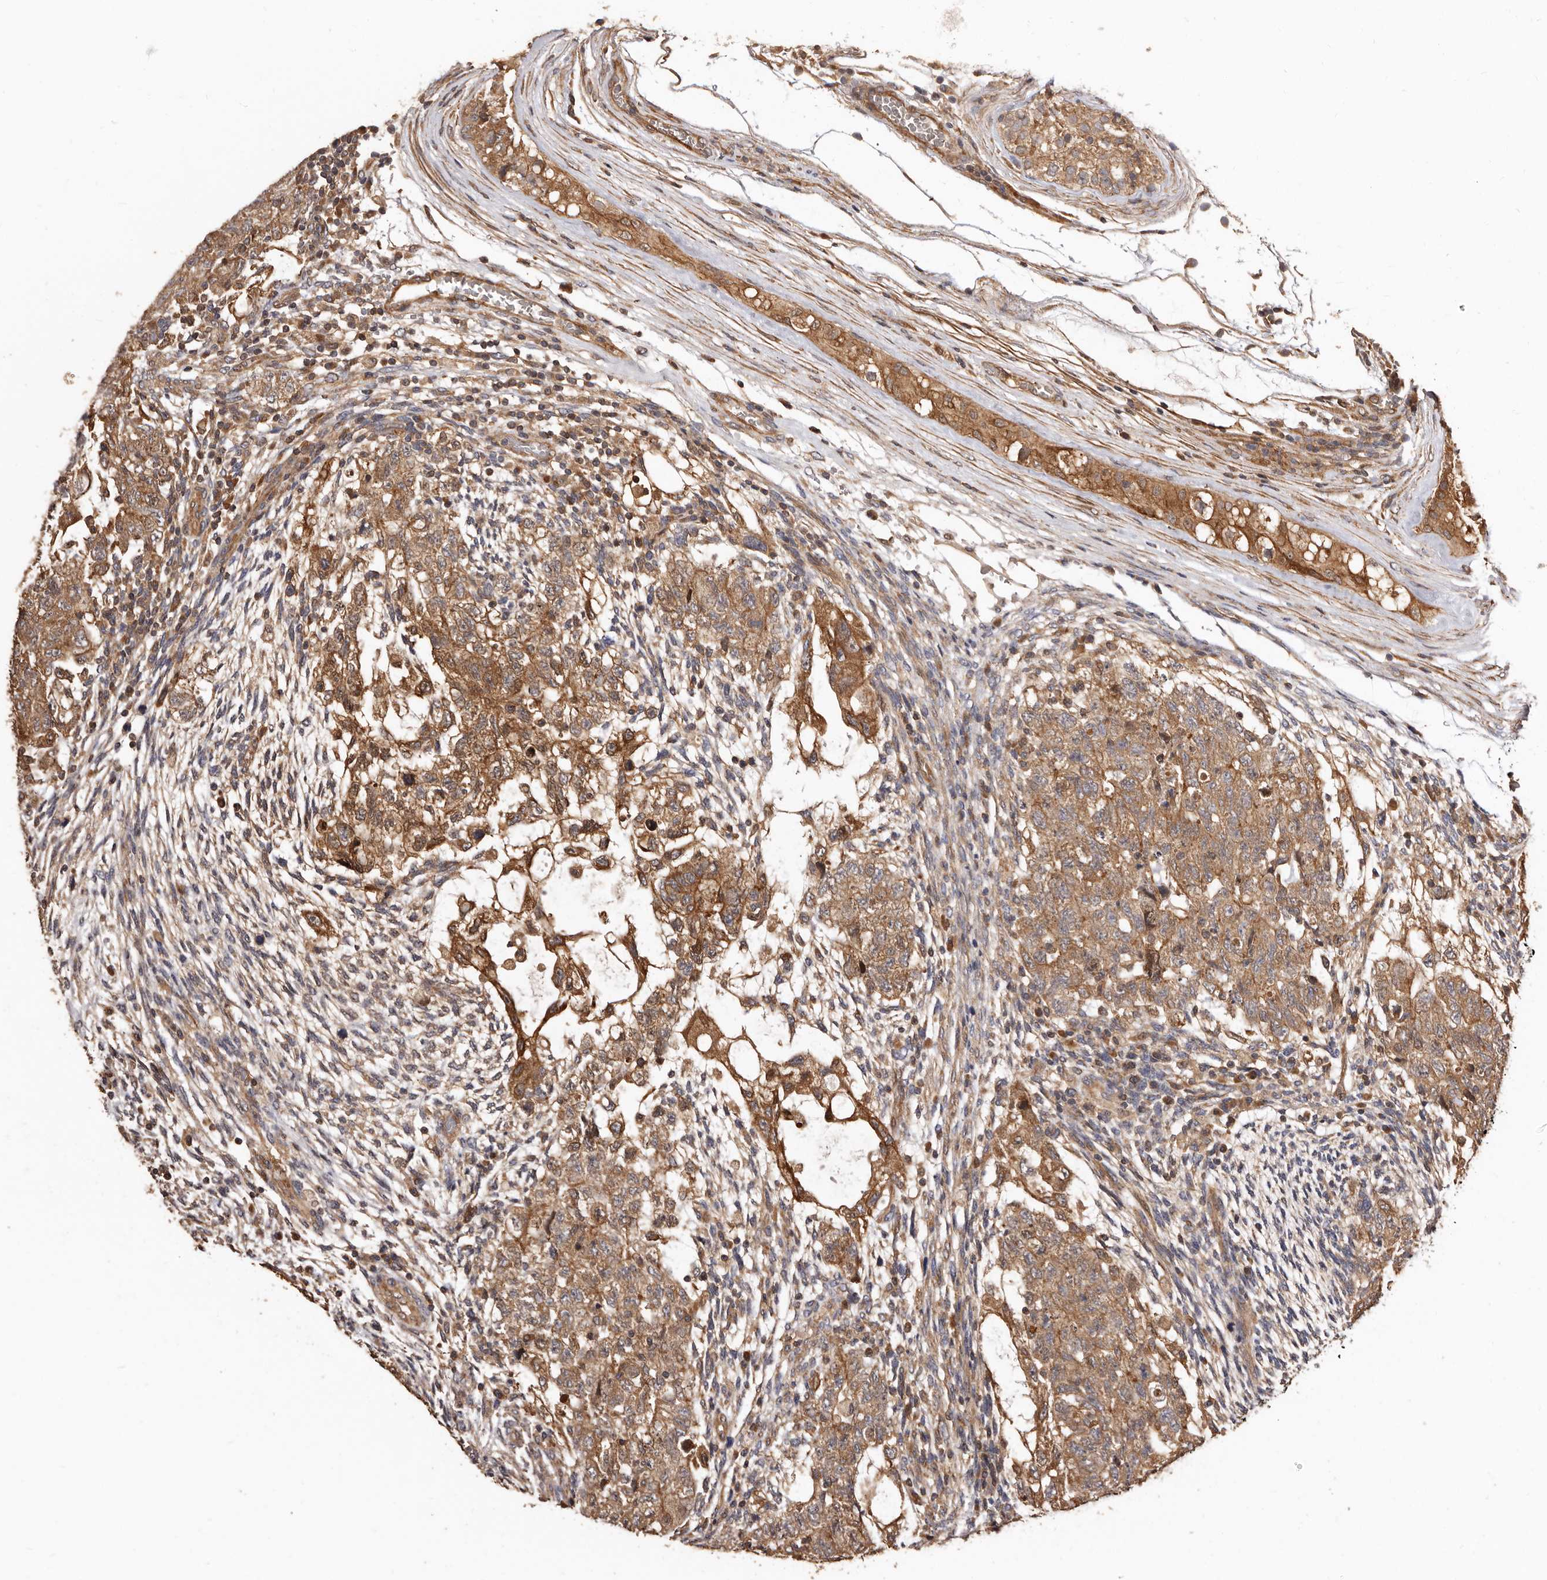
{"staining": {"intensity": "moderate", "quantity": ">75%", "location": "cytoplasmic/membranous"}, "tissue": "testis cancer", "cell_type": "Tumor cells", "image_type": "cancer", "snomed": [{"axis": "morphology", "description": "Normal tissue, NOS"}, {"axis": "morphology", "description": "Carcinoma, Embryonal, NOS"}, {"axis": "topography", "description": "Testis"}], "caption": "High-magnification brightfield microscopy of embryonal carcinoma (testis) stained with DAB (3,3'-diaminobenzidine) (brown) and counterstained with hematoxylin (blue). tumor cells exhibit moderate cytoplasmic/membranous expression is seen in about>75% of cells.", "gene": "COQ8B", "patient": {"sex": "male", "age": 36}}